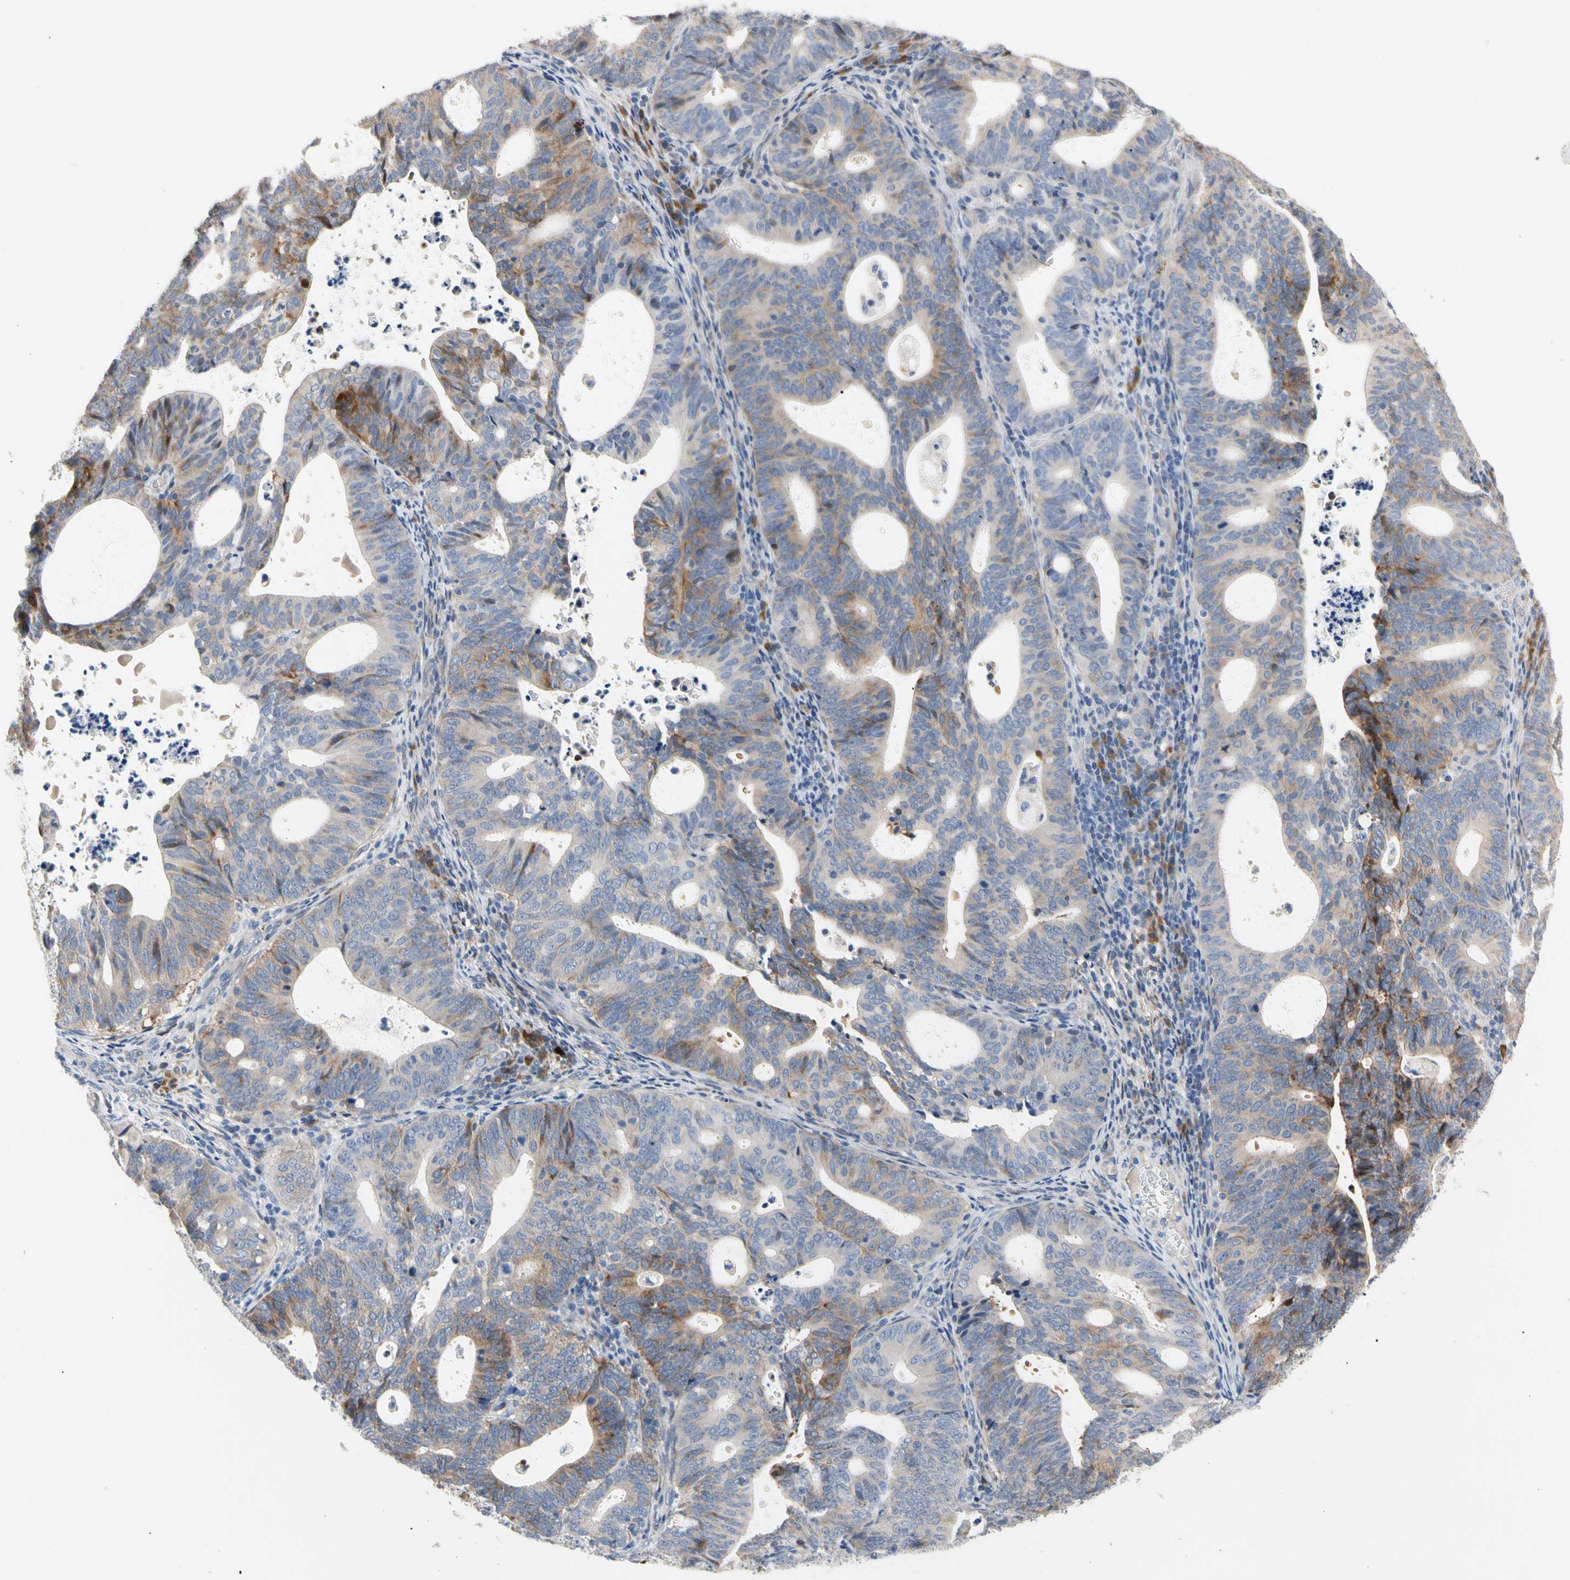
{"staining": {"intensity": "moderate", "quantity": "25%-75%", "location": "cytoplasmic/membranous"}, "tissue": "endometrial cancer", "cell_type": "Tumor cells", "image_type": "cancer", "snomed": [{"axis": "morphology", "description": "Adenocarcinoma, NOS"}, {"axis": "topography", "description": "Uterus"}], "caption": "There is medium levels of moderate cytoplasmic/membranous staining in tumor cells of adenocarcinoma (endometrial), as demonstrated by immunohistochemical staining (brown color).", "gene": "HMGCR", "patient": {"sex": "female", "age": 83}}